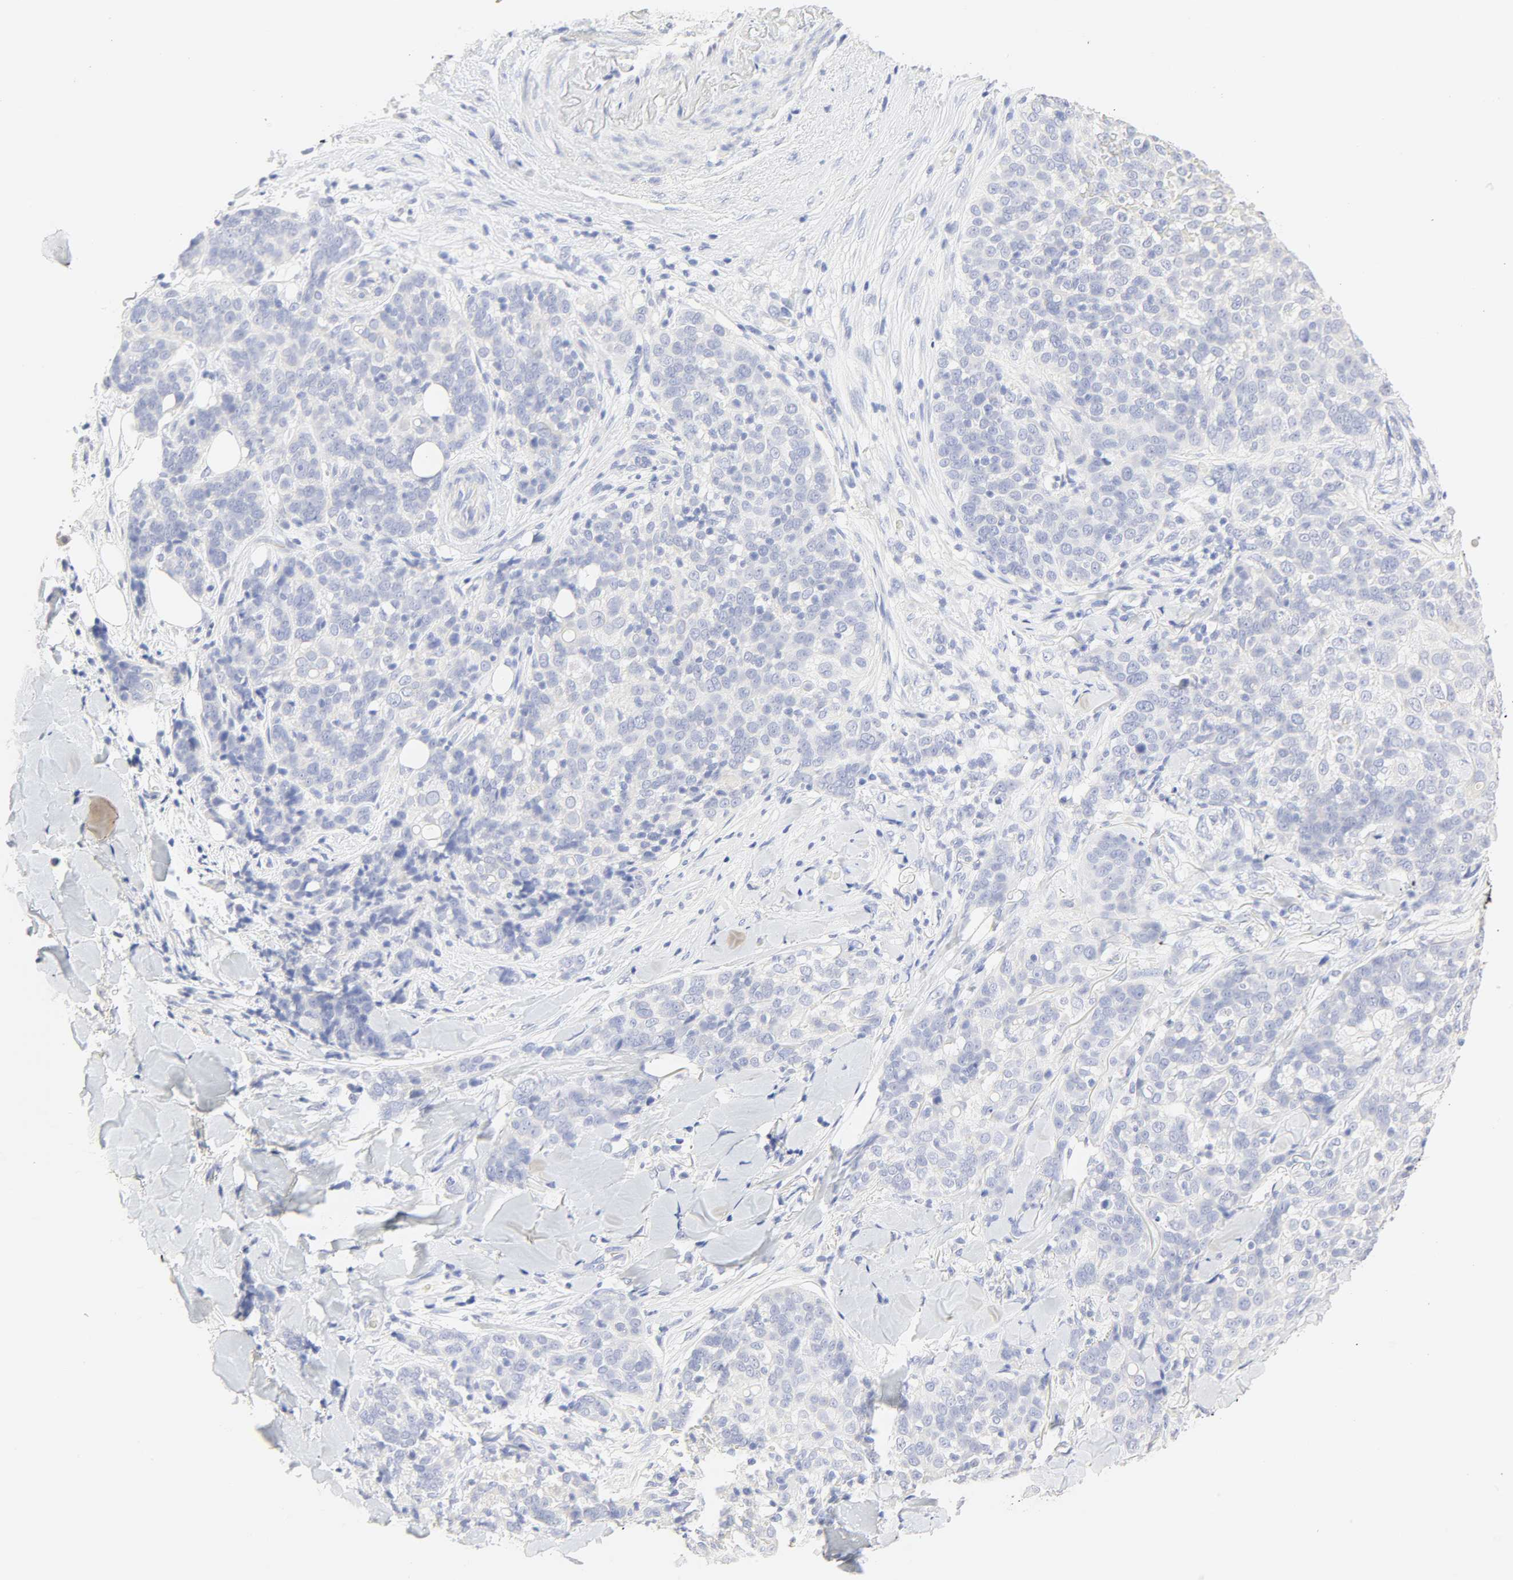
{"staining": {"intensity": "negative", "quantity": "none", "location": "none"}, "tissue": "skin cancer", "cell_type": "Tumor cells", "image_type": "cancer", "snomed": [{"axis": "morphology", "description": "Normal tissue, NOS"}, {"axis": "morphology", "description": "Squamous cell carcinoma, NOS"}, {"axis": "topography", "description": "Skin"}], "caption": "Immunohistochemistry of skin cancer demonstrates no staining in tumor cells.", "gene": "SLCO1B3", "patient": {"sex": "female", "age": 83}}